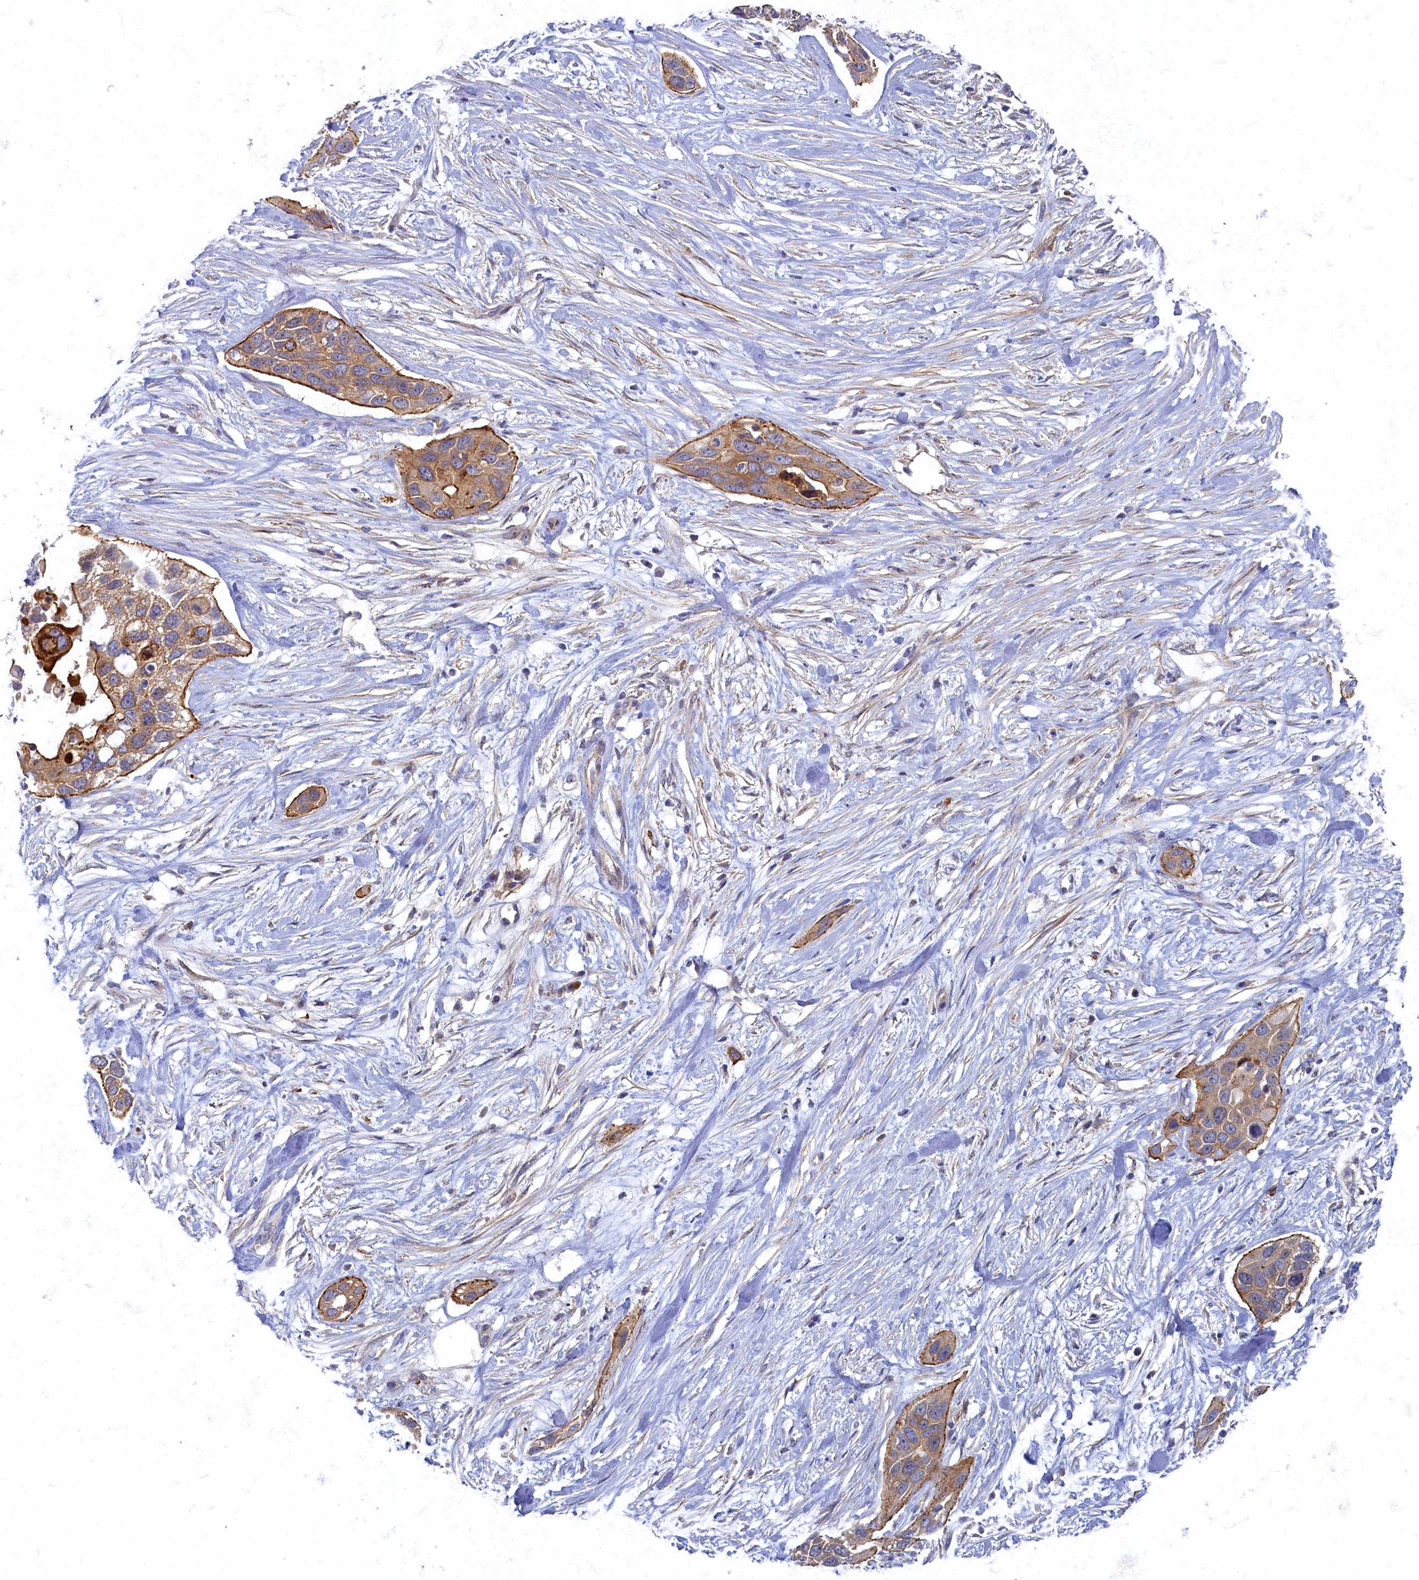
{"staining": {"intensity": "moderate", "quantity": ">75%", "location": "cytoplasmic/membranous"}, "tissue": "pancreatic cancer", "cell_type": "Tumor cells", "image_type": "cancer", "snomed": [{"axis": "morphology", "description": "Adenocarcinoma, NOS"}, {"axis": "topography", "description": "Pancreas"}], "caption": "Protein staining displays moderate cytoplasmic/membranous positivity in approximately >75% of tumor cells in pancreatic adenocarcinoma.", "gene": "PSMG2", "patient": {"sex": "female", "age": 60}}